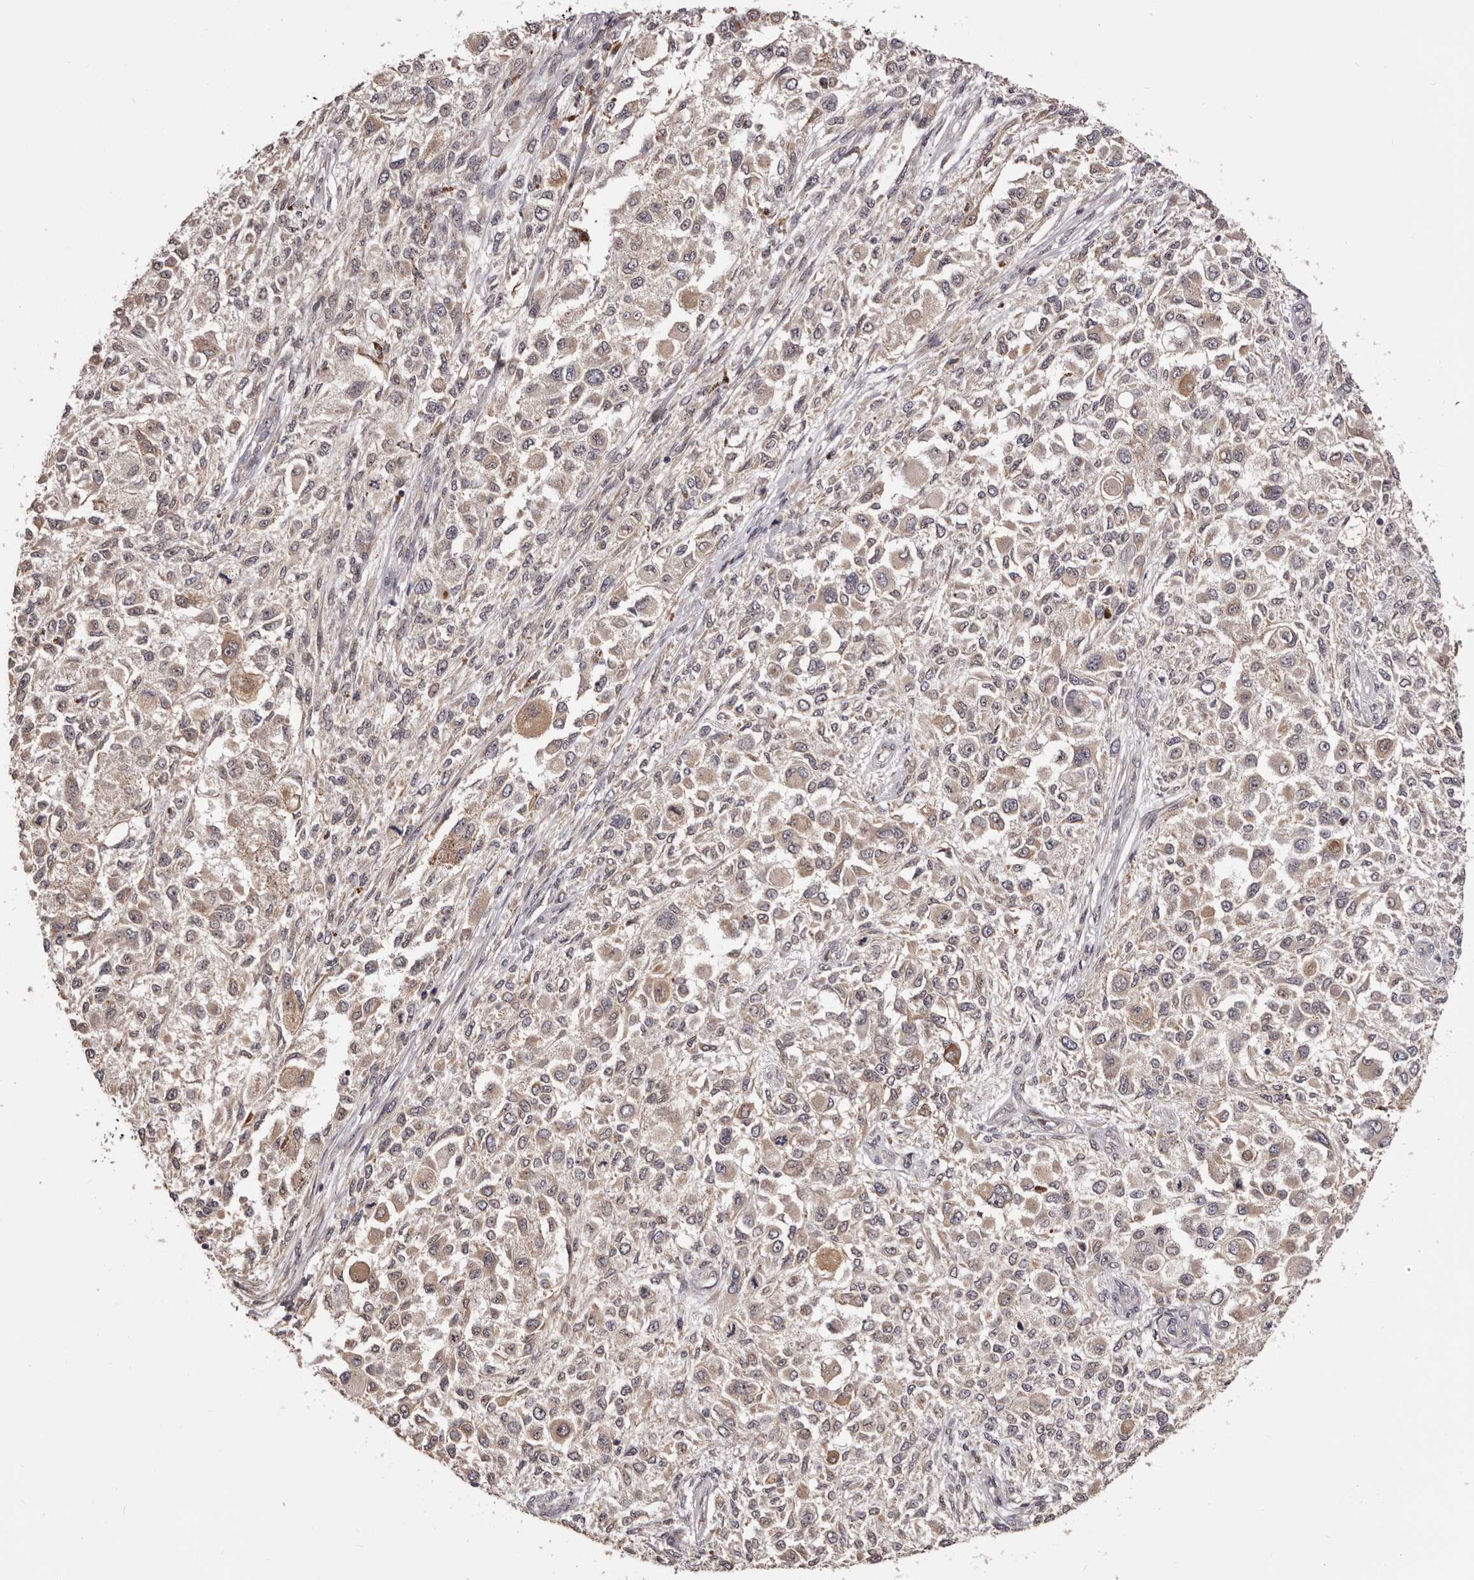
{"staining": {"intensity": "weak", "quantity": "25%-75%", "location": "cytoplasmic/membranous"}, "tissue": "melanoma", "cell_type": "Tumor cells", "image_type": "cancer", "snomed": [{"axis": "morphology", "description": "Necrosis, NOS"}, {"axis": "morphology", "description": "Malignant melanoma, NOS"}, {"axis": "topography", "description": "Skin"}], "caption": "The photomicrograph shows staining of malignant melanoma, revealing weak cytoplasmic/membranous protein positivity (brown color) within tumor cells.", "gene": "NOL12", "patient": {"sex": "female", "age": 87}}